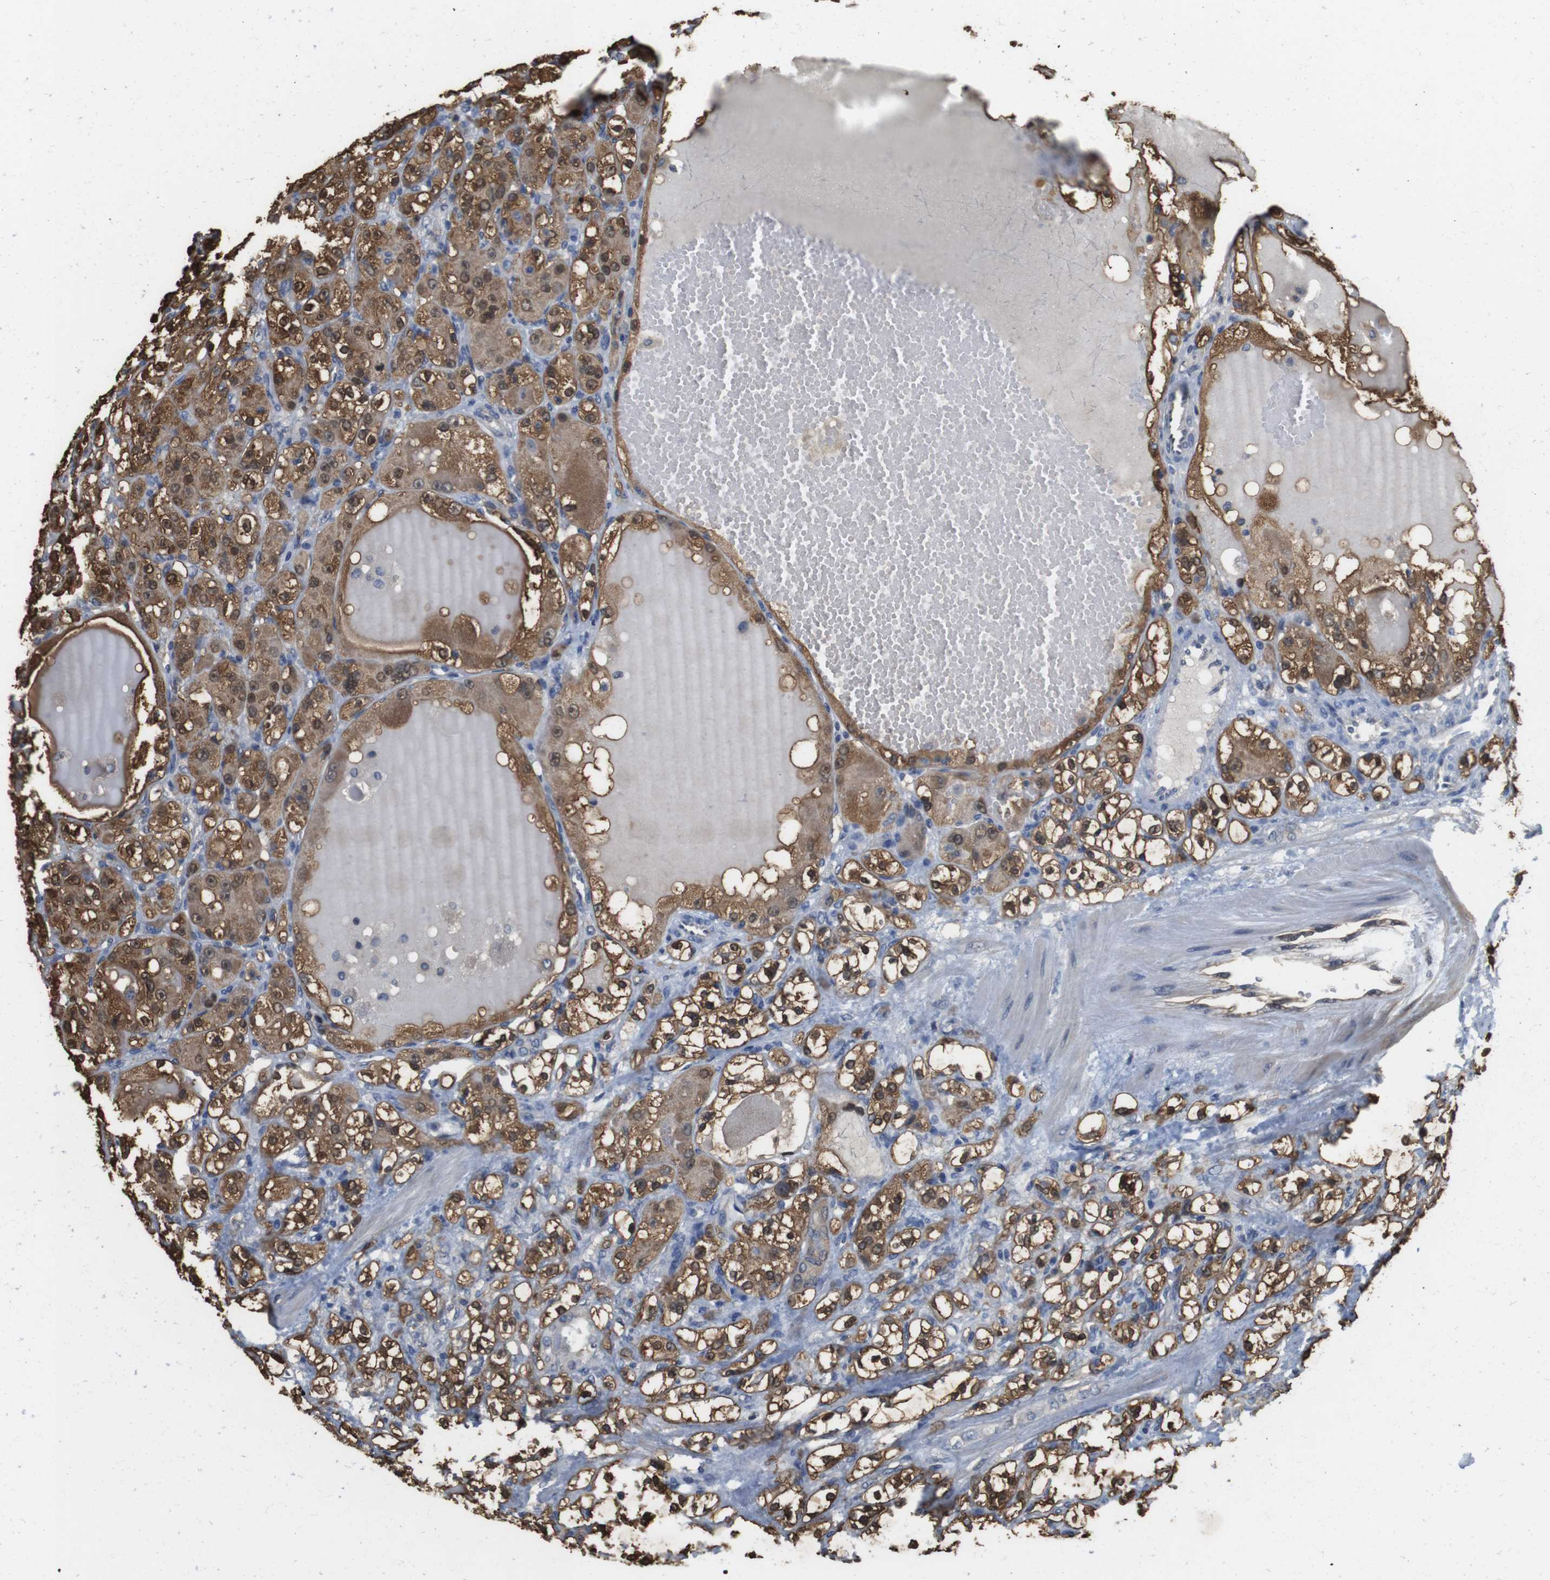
{"staining": {"intensity": "moderate", "quantity": ">75%", "location": "cytoplasmic/membranous,nuclear"}, "tissue": "renal cancer", "cell_type": "Tumor cells", "image_type": "cancer", "snomed": [{"axis": "morphology", "description": "Normal tissue, NOS"}, {"axis": "morphology", "description": "Adenocarcinoma, NOS"}, {"axis": "topography", "description": "Kidney"}], "caption": "Immunohistochemistry histopathology image of human renal cancer stained for a protein (brown), which displays medium levels of moderate cytoplasmic/membranous and nuclear expression in about >75% of tumor cells.", "gene": "LDHA", "patient": {"sex": "male", "age": 61}}